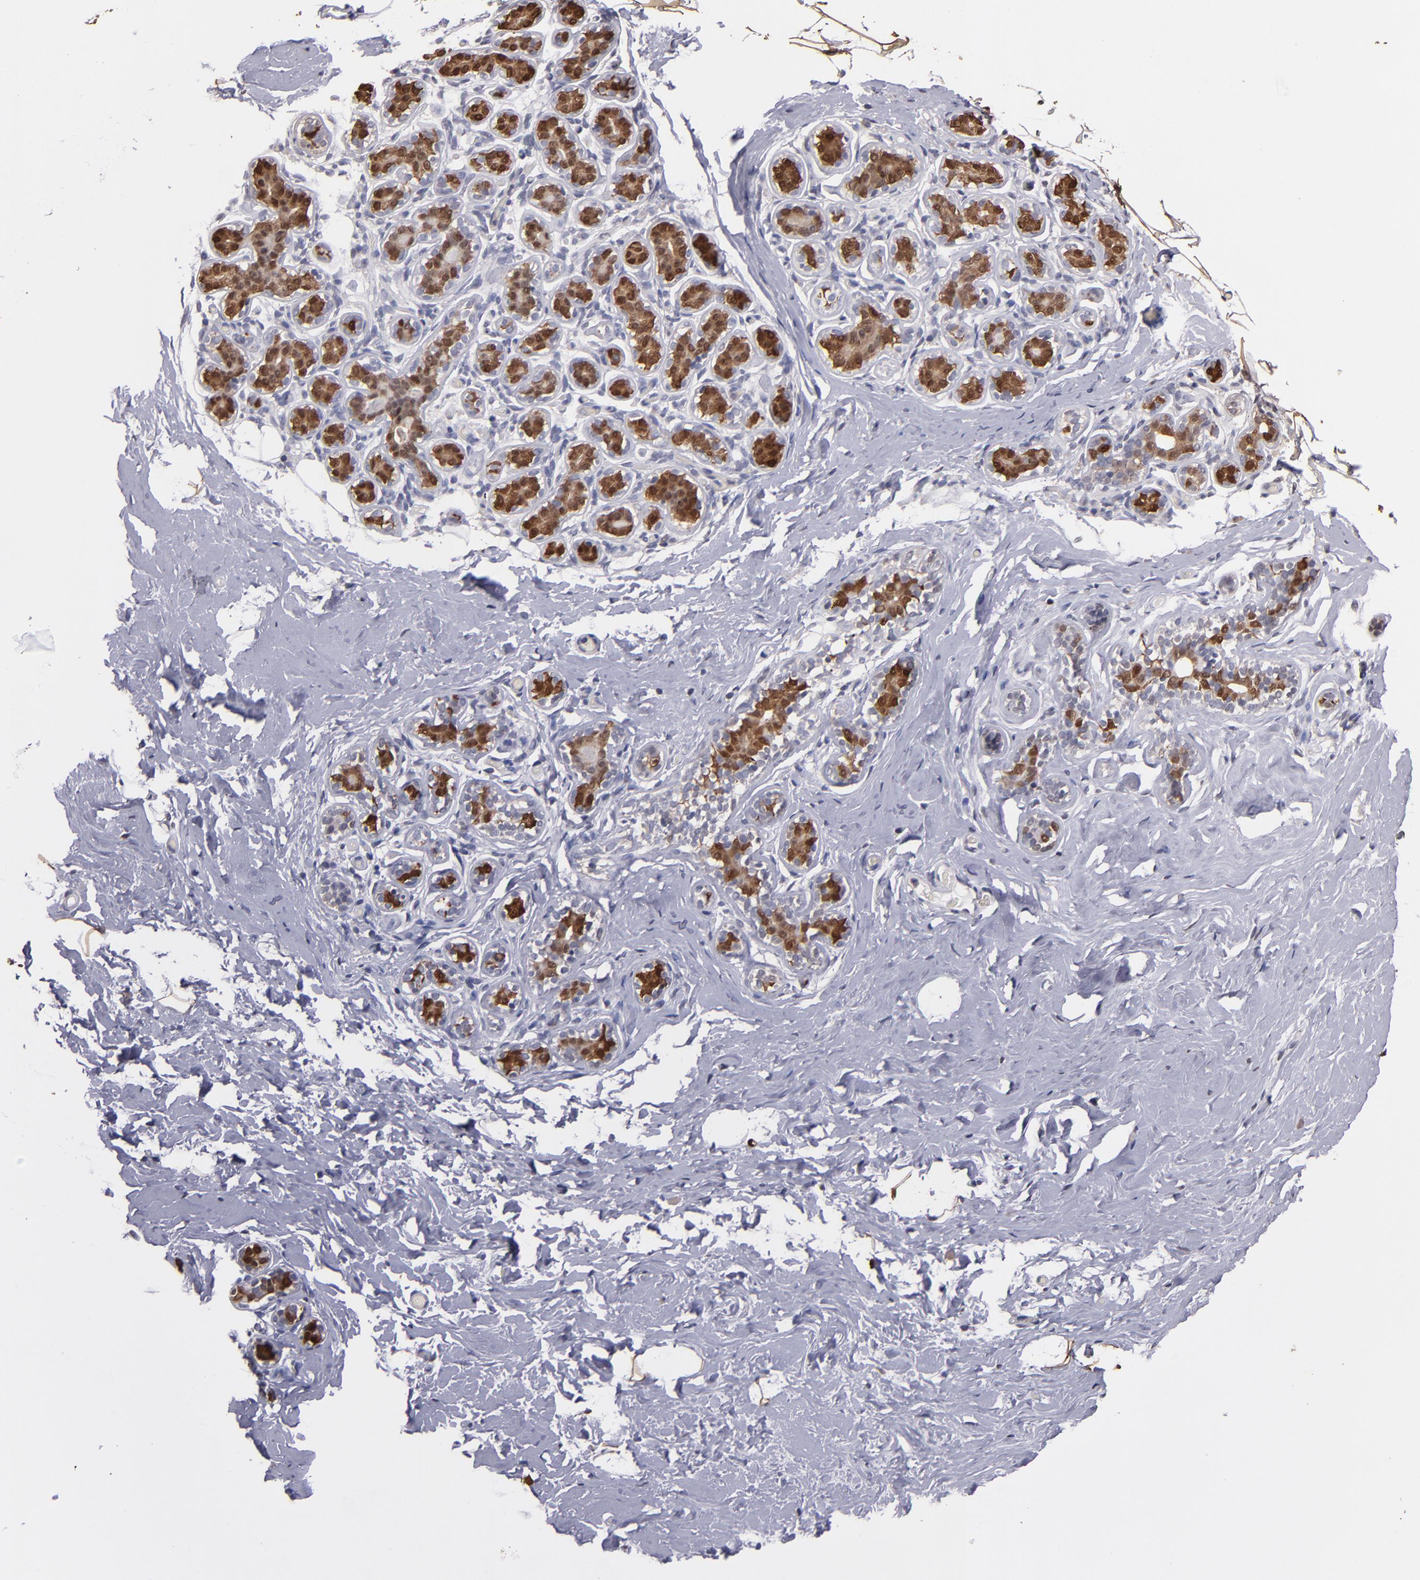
{"staining": {"intensity": "moderate", "quantity": ">75%", "location": "cytoplasmic/membranous"}, "tissue": "breast", "cell_type": "Adipocytes", "image_type": "normal", "snomed": [{"axis": "morphology", "description": "Normal tissue, NOS"}, {"axis": "topography", "description": "Breast"}, {"axis": "topography", "description": "Soft tissue"}], "caption": "A micrograph of human breast stained for a protein exhibits moderate cytoplasmic/membranous brown staining in adipocytes. Ihc stains the protein of interest in brown and the nuclei are stained blue.", "gene": "S100A1", "patient": {"sex": "female", "age": 75}}